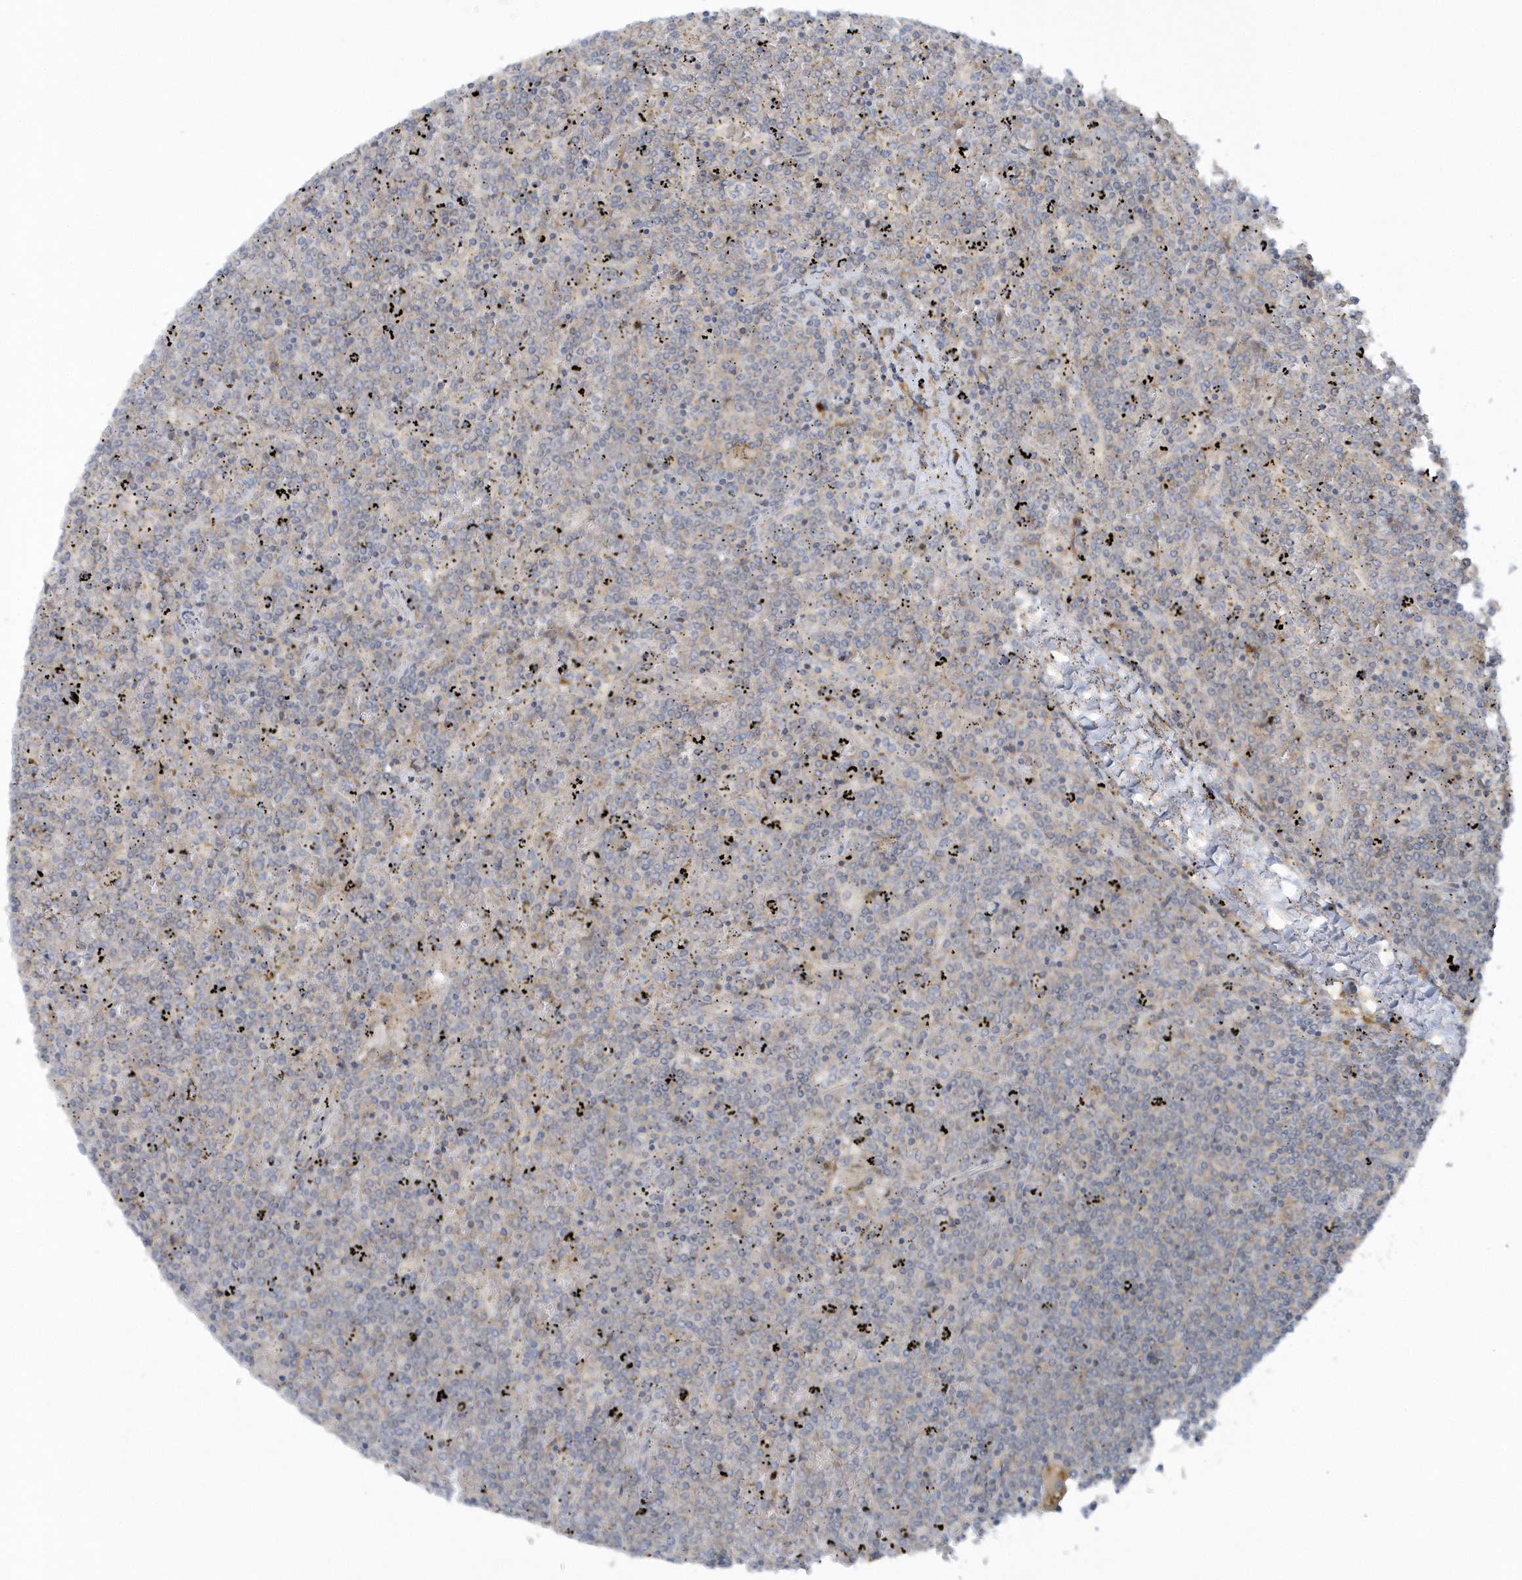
{"staining": {"intensity": "negative", "quantity": "none", "location": "none"}, "tissue": "lymphoma", "cell_type": "Tumor cells", "image_type": "cancer", "snomed": [{"axis": "morphology", "description": "Malignant lymphoma, non-Hodgkin's type, Low grade"}, {"axis": "topography", "description": "Spleen"}], "caption": "There is no significant positivity in tumor cells of lymphoma.", "gene": "CNOT10", "patient": {"sex": "female", "age": 19}}